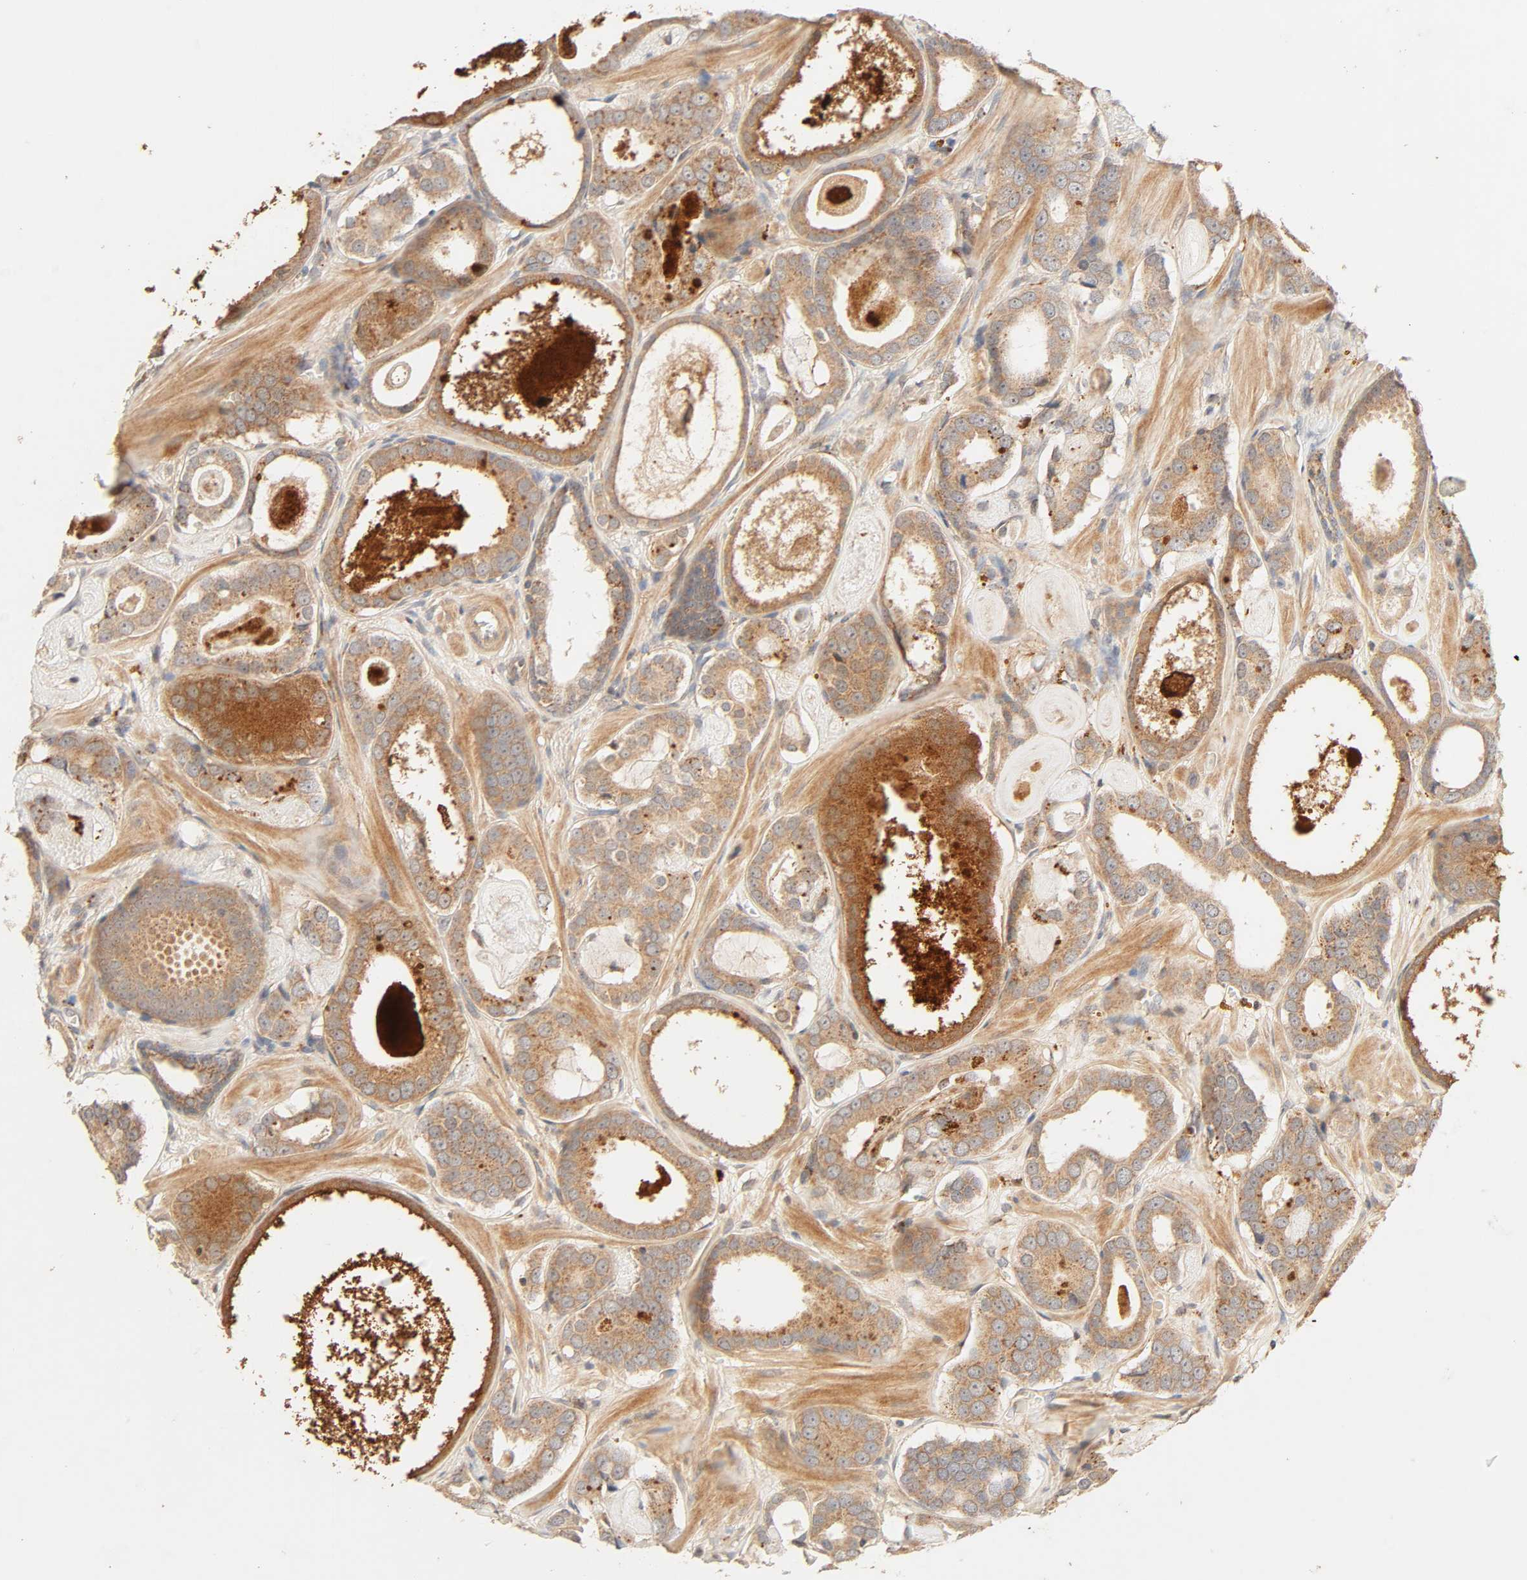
{"staining": {"intensity": "moderate", "quantity": ">75%", "location": "cytoplasmic/membranous"}, "tissue": "prostate cancer", "cell_type": "Tumor cells", "image_type": "cancer", "snomed": [{"axis": "morphology", "description": "Adenocarcinoma, Low grade"}, {"axis": "topography", "description": "Prostate"}], "caption": "Prostate adenocarcinoma (low-grade) tissue displays moderate cytoplasmic/membranous positivity in approximately >75% of tumor cells", "gene": "MAPK6", "patient": {"sex": "male", "age": 57}}